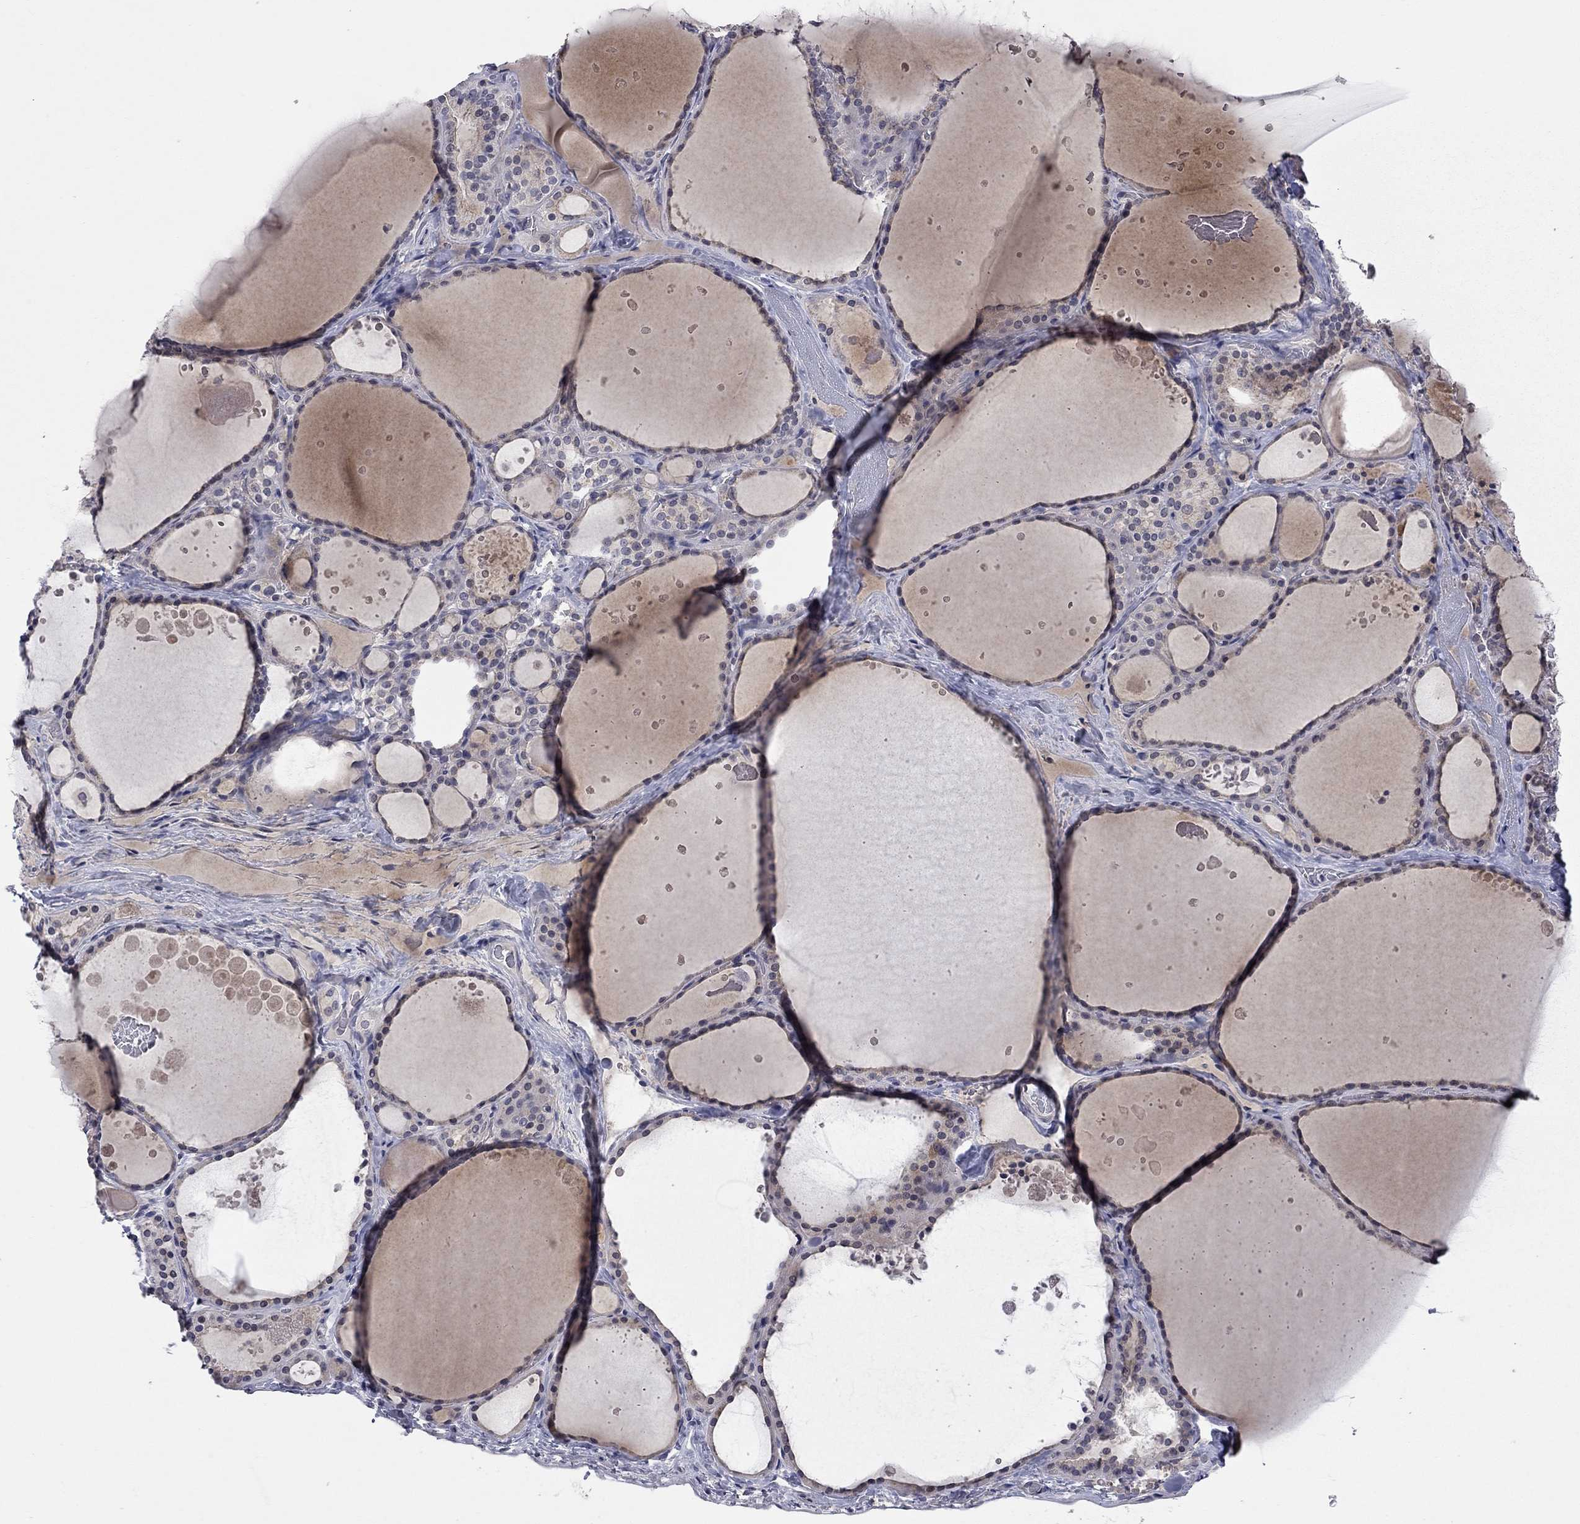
{"staining": {"intensity": "weak", "quantity": "25%-75%", "location": "cytoplasmic/membranous"}, "tissue": "thyroid gland", "cell_type": "Glandular cells", "image_type": "normal", "snomed": [{"axis": "morphology", "description": "Normal tissue, NOS"}, {"axis": "topography", "description": "Thyroid gland"}], "caption": "Immunohistochemistry (IHC) of benign human thyroid gland demonstrates low levels of weak cytoplasmic/membranous staining in about 25%-75% of glandular cells.", "gene": "FABP12", "patient": {"sex": "male", "age": 63}}